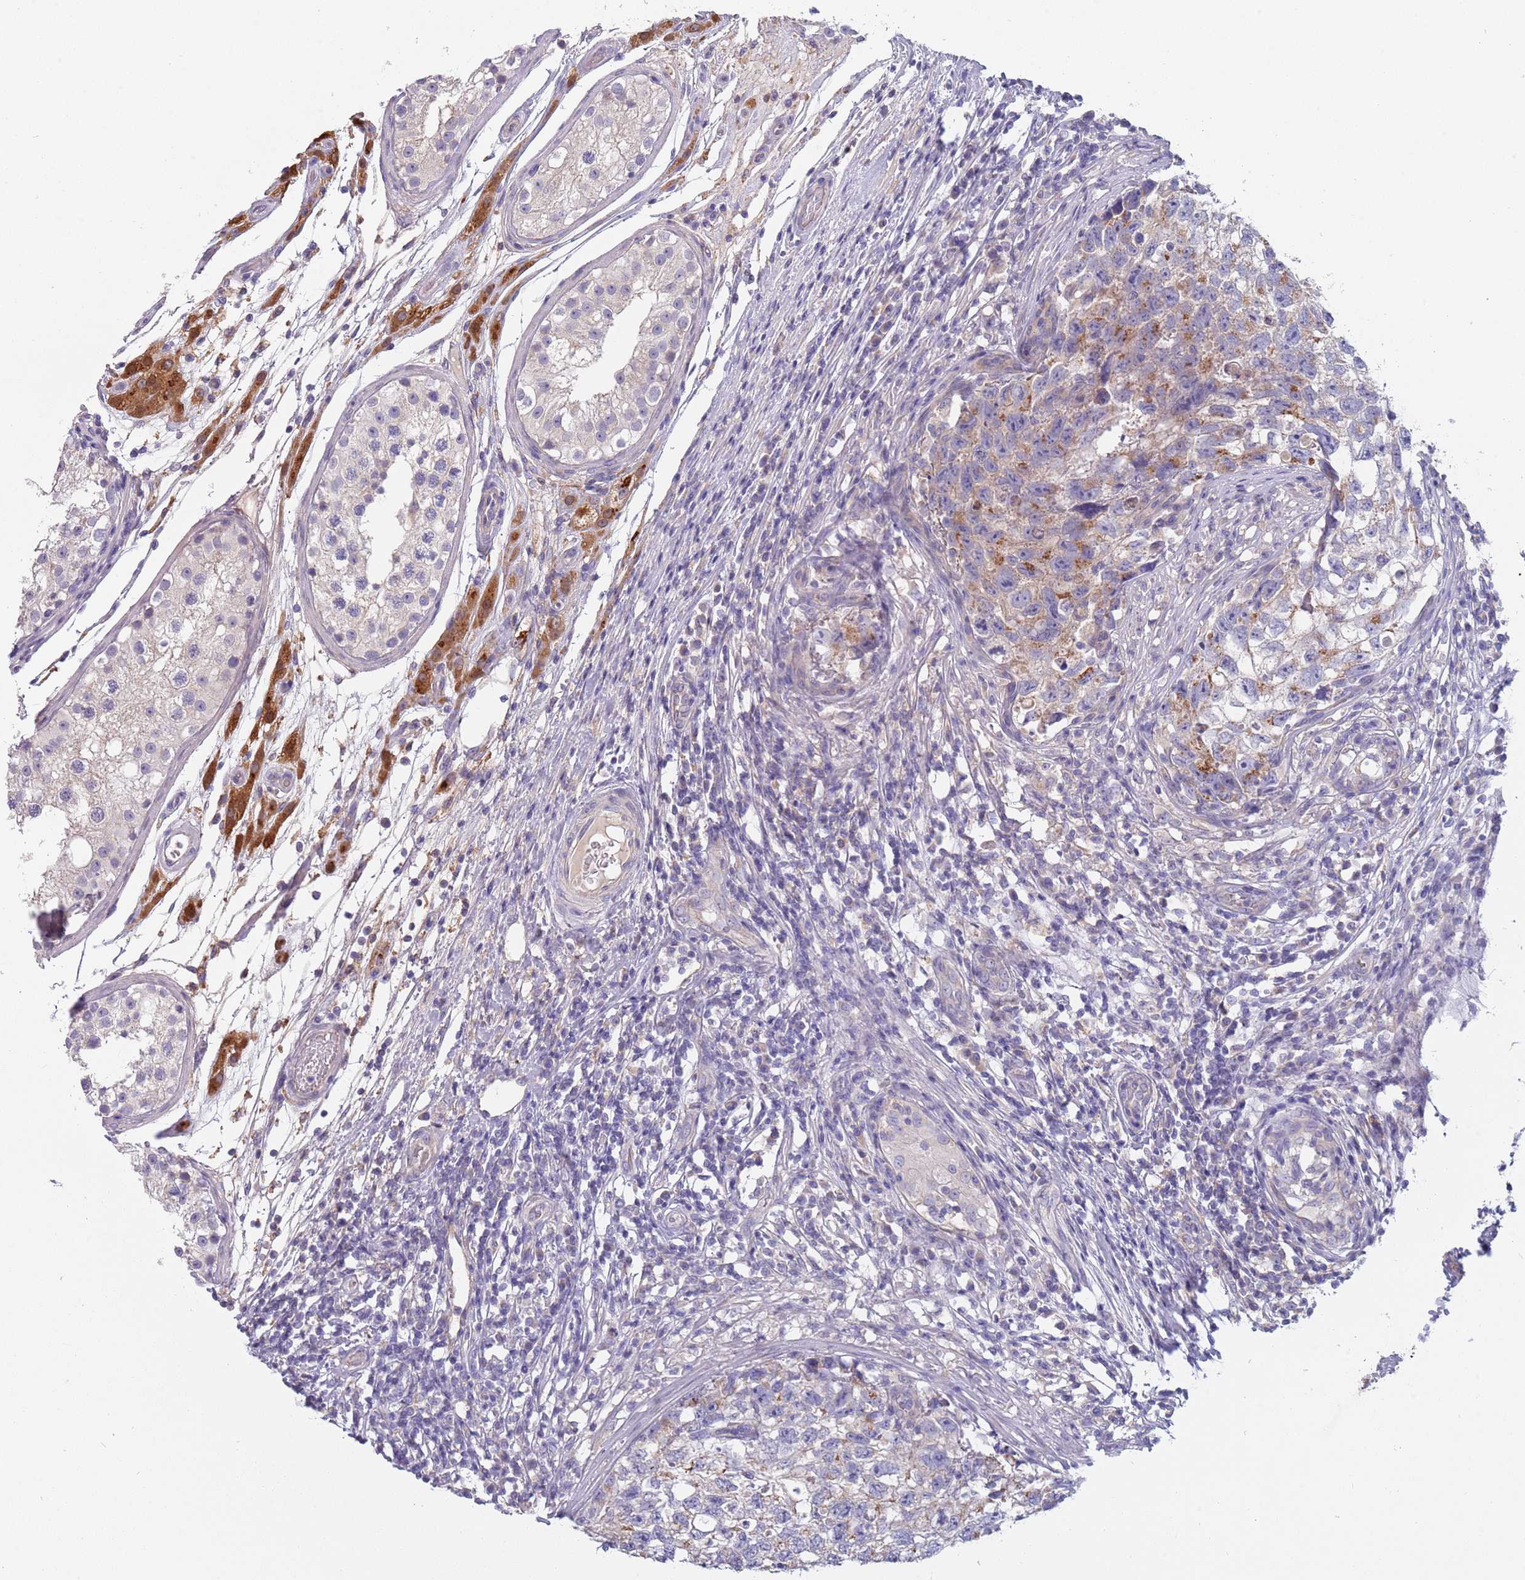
{"staining": {"intensity": "moderate", "quantity": "<25%", "location": "cytoplasmic/membranous"}, "tissue": "testis cancer", "cell_type": "Tumor cells", "image_type": "cancer", "snomed": [{"axis": "morphology", "description": "Seminoma, NOS"}, {"axis": "morphology", "description": "Carcinoma, Embryonal, NOS"}, {"axis": "topography", "description": "Testis"}], "caption": "DAB immunohistochemical staining of testis embryonal carcinoma reveals moderate cytoplasmic/membranous protein positivity in approximately <25% of tumor cells.", "gene": "MAN1C1", "patient": {"sex": "male", "age": 29}}